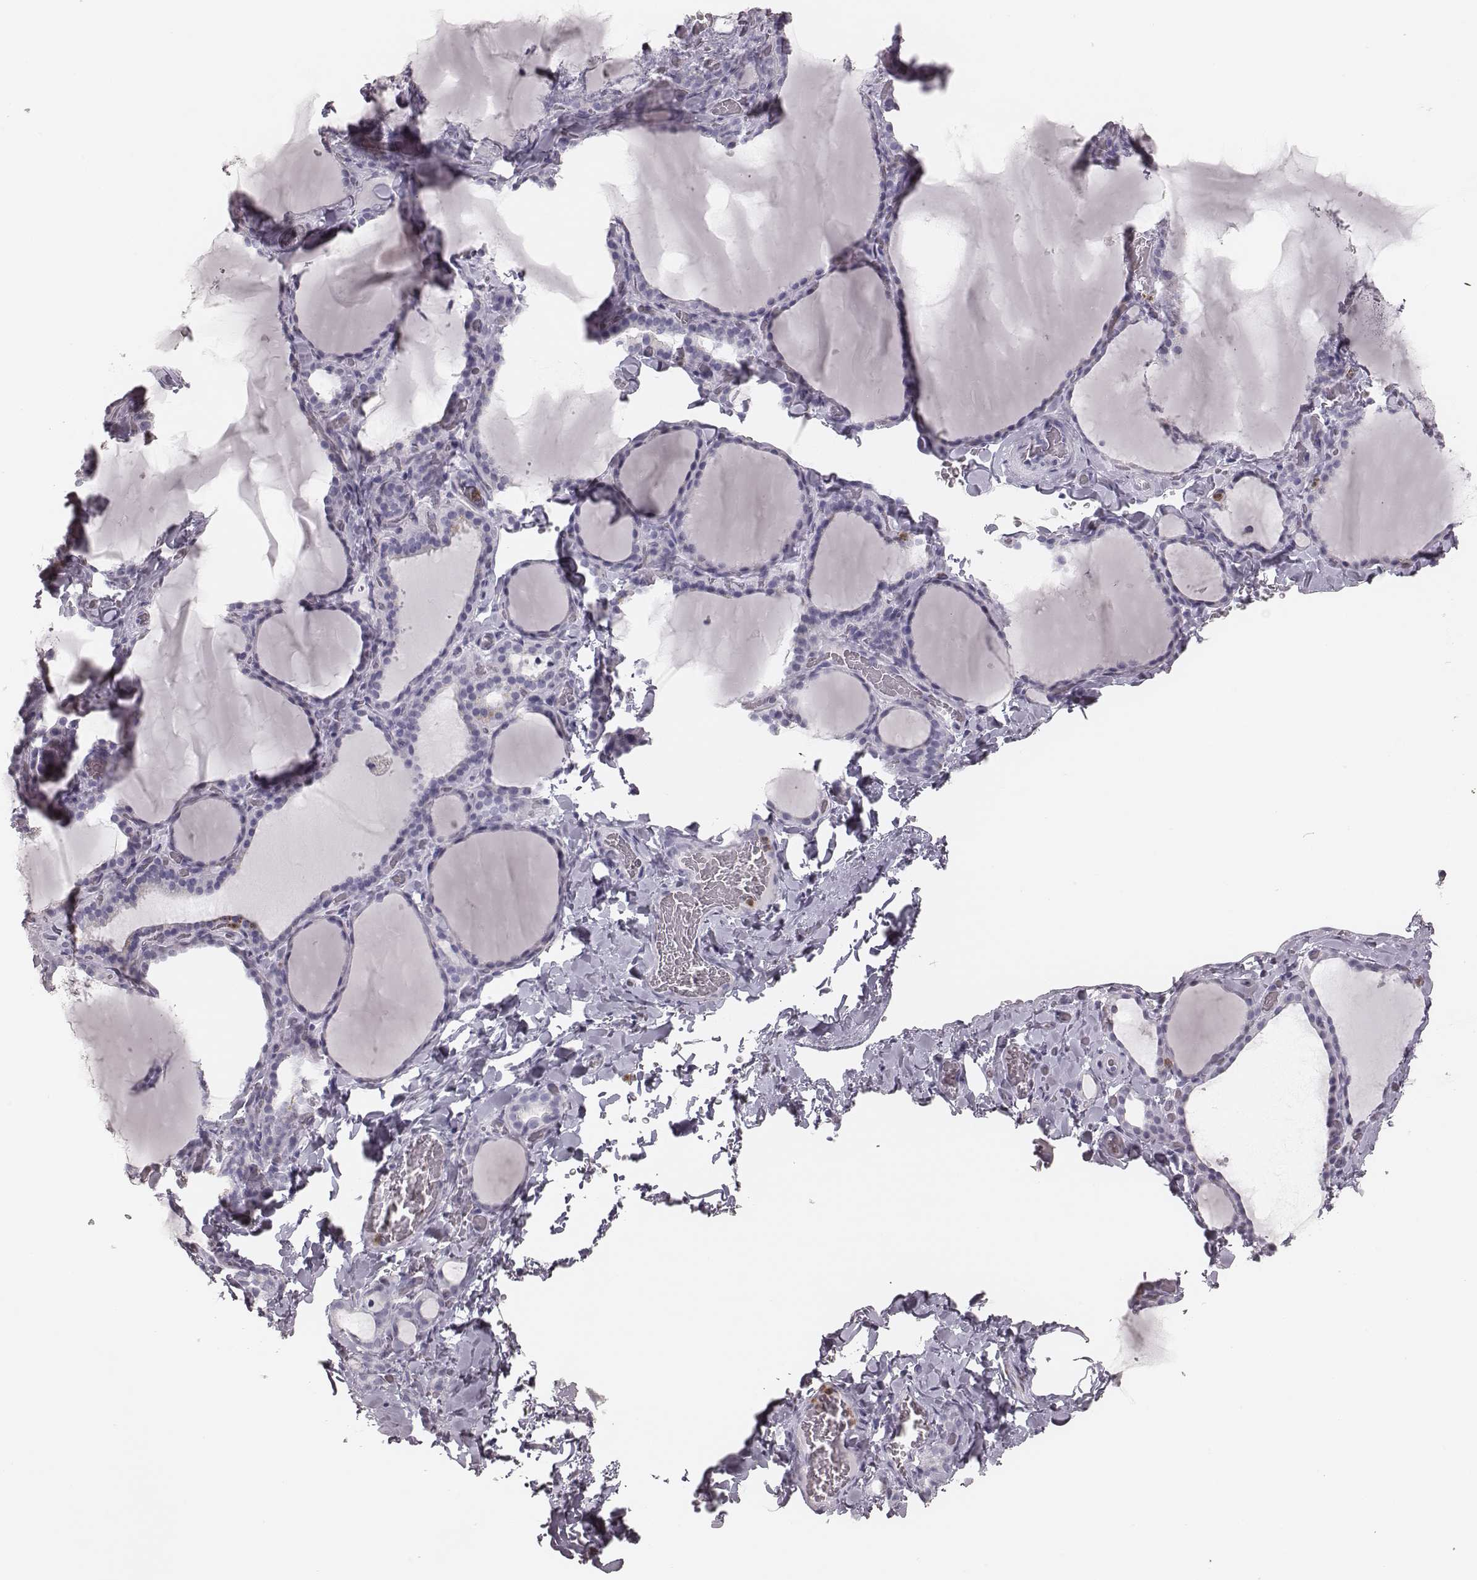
{"staining": {"intensity": "negative", "quantity": "none", "location": "none"}, "tissue": "thyroid gland", "cell_type": "Glandular cells", "image_type": "normal", "snomed": [{"axis": "morphology", "description": "Normal tissue, NOS"}, {"axis": "topography", "description": "Thyroid gland"}], "caption": "The IHC micrograph has no significant staining in glandular cells of thyroid gland.", "gene": "ELANE", "patient": {"sex": "female", "age": 22}}